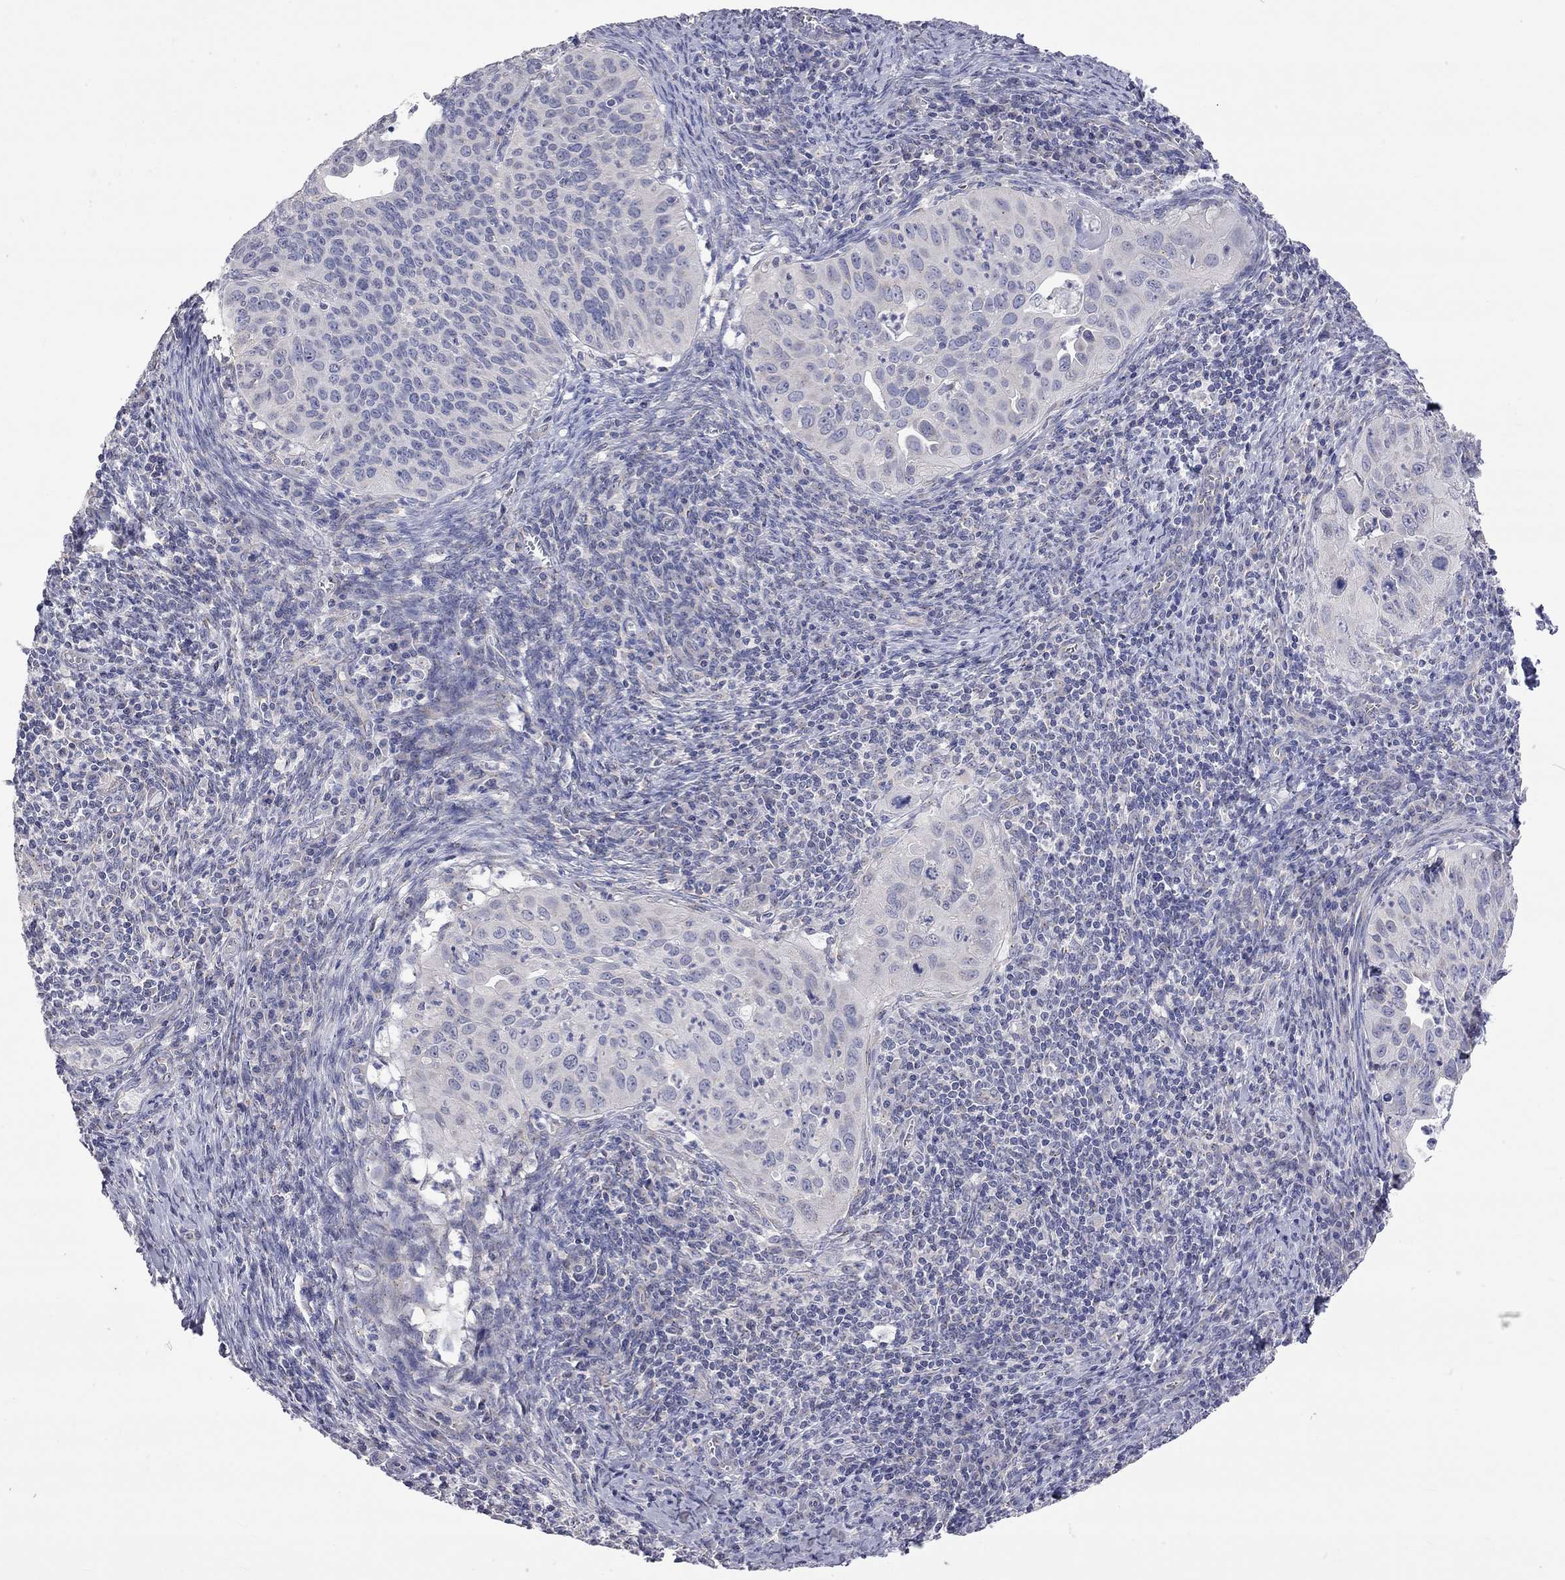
{"staining": {"intensity": "negative", "quantity": "none", "location": "none"}, "tissue": "cervical cancer", "cell_type": "Tumor cells", "image_type": "cancer", "snomed": [{"axis": "morphology", "description": "Squamous cell carcinoma, NOS"}, {"axis": "topography", "description": "Cervix"}], "caption": "Immunohistochemistry (IHC) histopathology image of cervical cancer stained for a protein (brown), which exhibits no expression in tumor cells.", "gene": "OPRK1", "patient": {"sex": "female", "age": 26}}